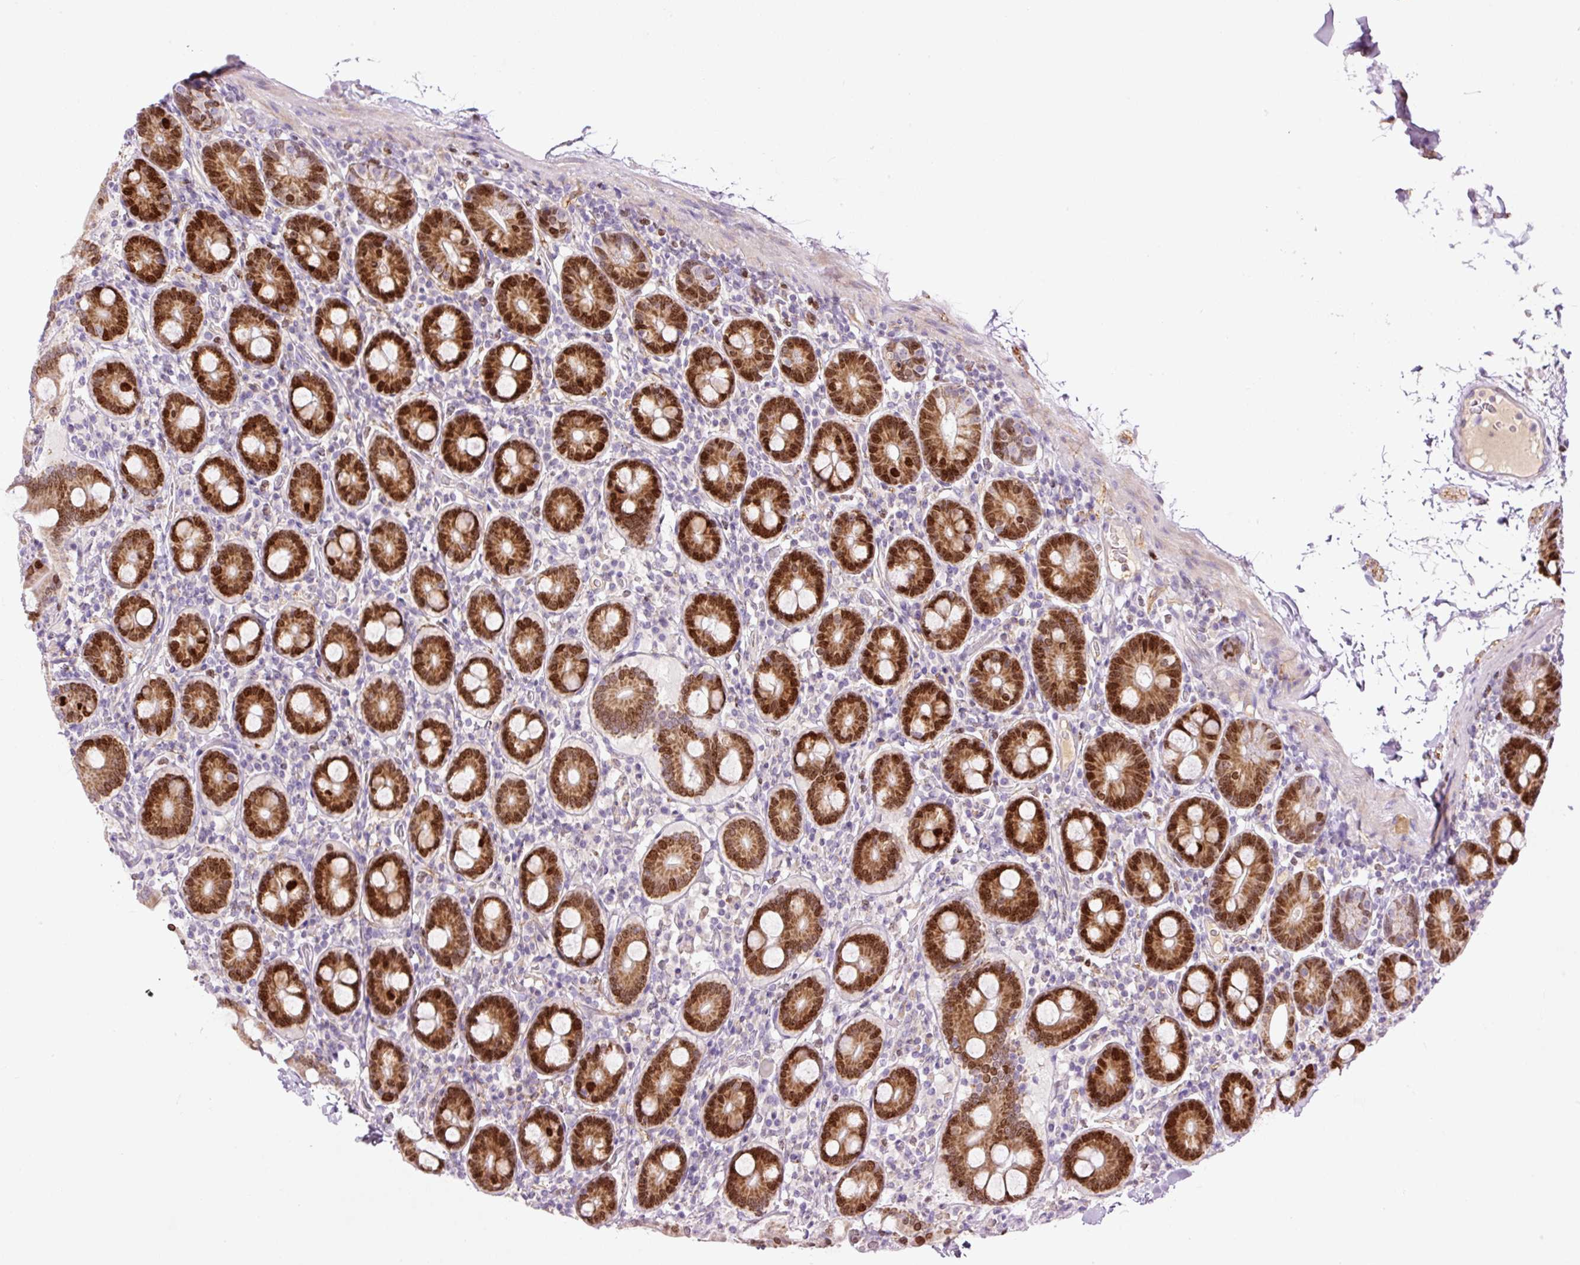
{"staining": {"intensity": "strong", "quantity": ">75%", "location": "cytoplasmic/membranous,nuclear"}, "tissue": "duodenum", "cell_type": "Glandular cells", "image_type": "normal", "snomed": [{"axis": "morphology", "description": "Normal tissue, NOS"}, {"axis": "topography", "description": "Duodenum"}], "caption": "Immunohistochemical staining of normal human duodenum shows high levels of strong cytoplasmic/membranous,nuclear positivity in about >75% of glandular cells. The protein is stained brown, and the nuclei are stained in blue (DAB (3,3'-diaminobenzidine) IHC with brightfield microscopy, high magnification).", "gene": "TMEM8B", "patient": {"sex": "male", "age": 55}}